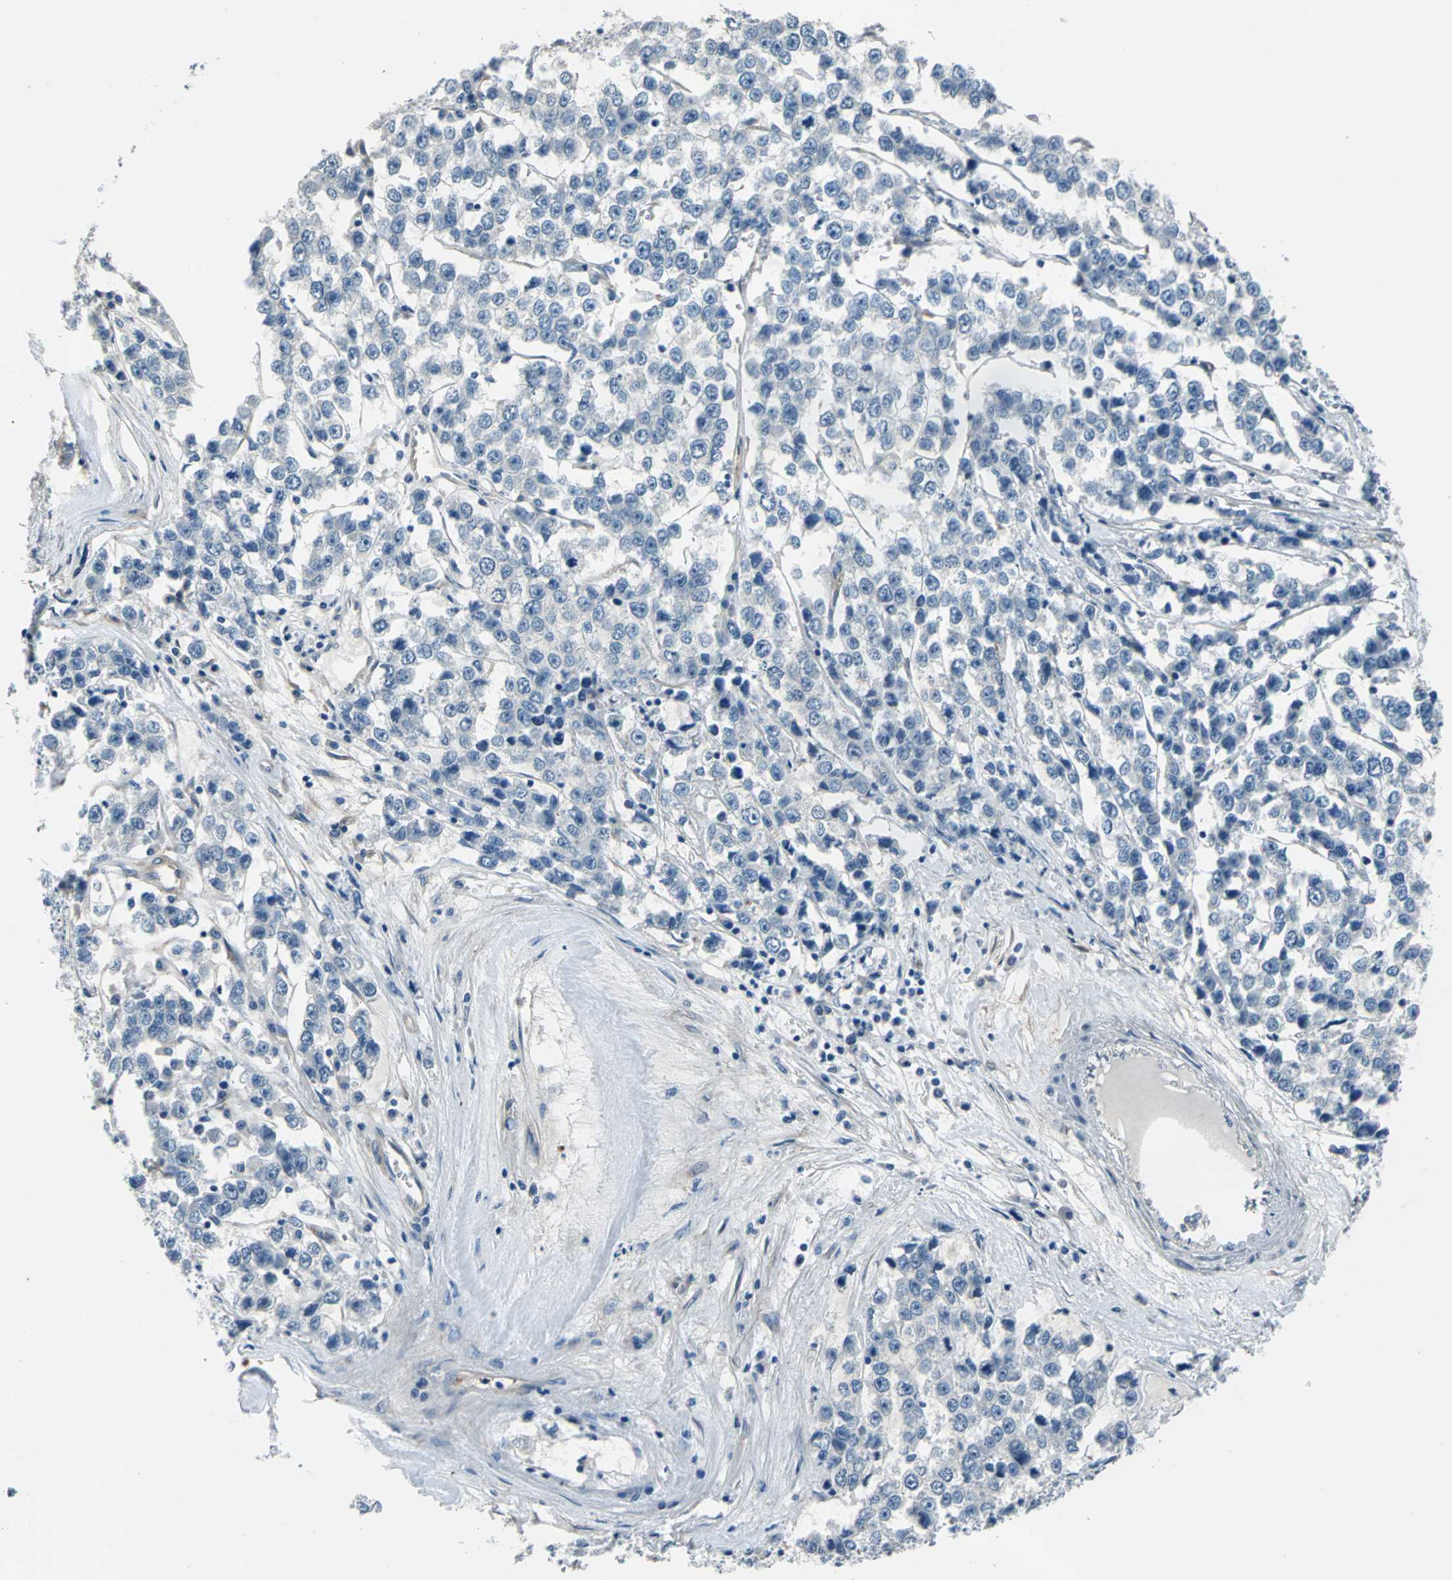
{"staining": {"intensity": "negative", "quantity": "none", "location": "none"}, "tissue": "testis cancer", "cell_type": "Tumor cells", "image_type": "cancer", "snomed": [{"axis": "morphology", "description": "Seminoma, NOS"}, {"axis": "morphology", "description": "Carcinoma, Embryonal, NOS"}, {"axis": "topography", "description": "Testis"}], "caption": "High magnification brightfield microscopy of seminoma (testis) stained with DAB (3,3'-diaminobenzidine) (brown) and counterstained with hematoxylin (blue): tumor cells show no significant staining.", "gene": "CDC42EP1", "patient": {"sex": "male", "age": 52}}